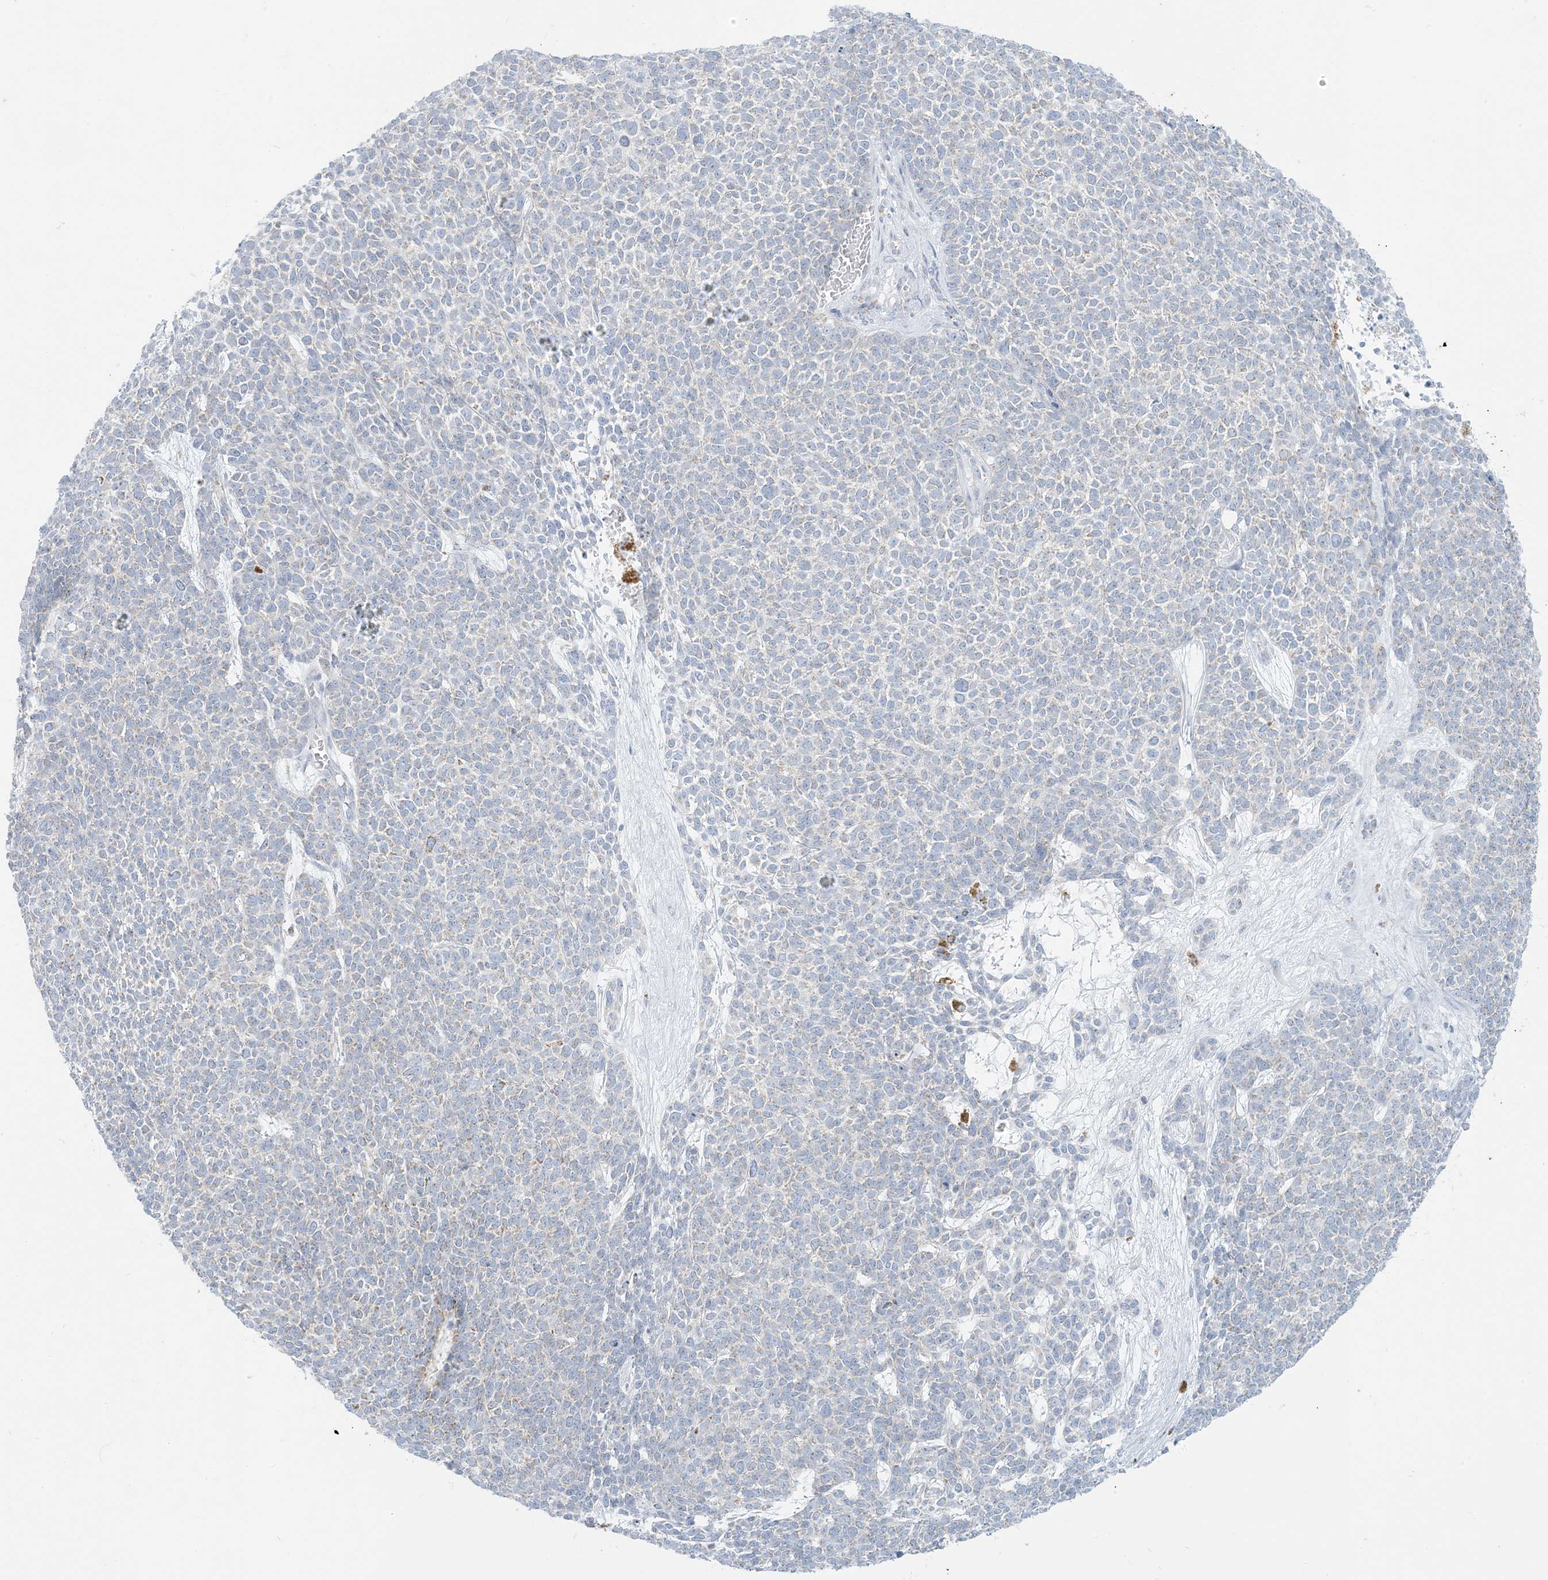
{"staining": {"intensity": "negative", "quantity": "none", "location": "none"}, "tissue": "skin cancer", "cell_type": "Tumor cells", "image_type": "cancer", "snomed": [{"axis": "morphology", "description": "Basal cell carcinoma"}, {"axis": "topography", "description": "Skin"}], "caption": "DAB immunohistochemical staining of human skin cancer reveals no significant expression in tumor cells. (DAB (3,3'-diaminobenzidine) immunohistochemistry (IHC) visualized using brightfield microscopy, high magnification).", "gene": "ZDHHC4", "patient": {"sex": "female", "age": 84}}